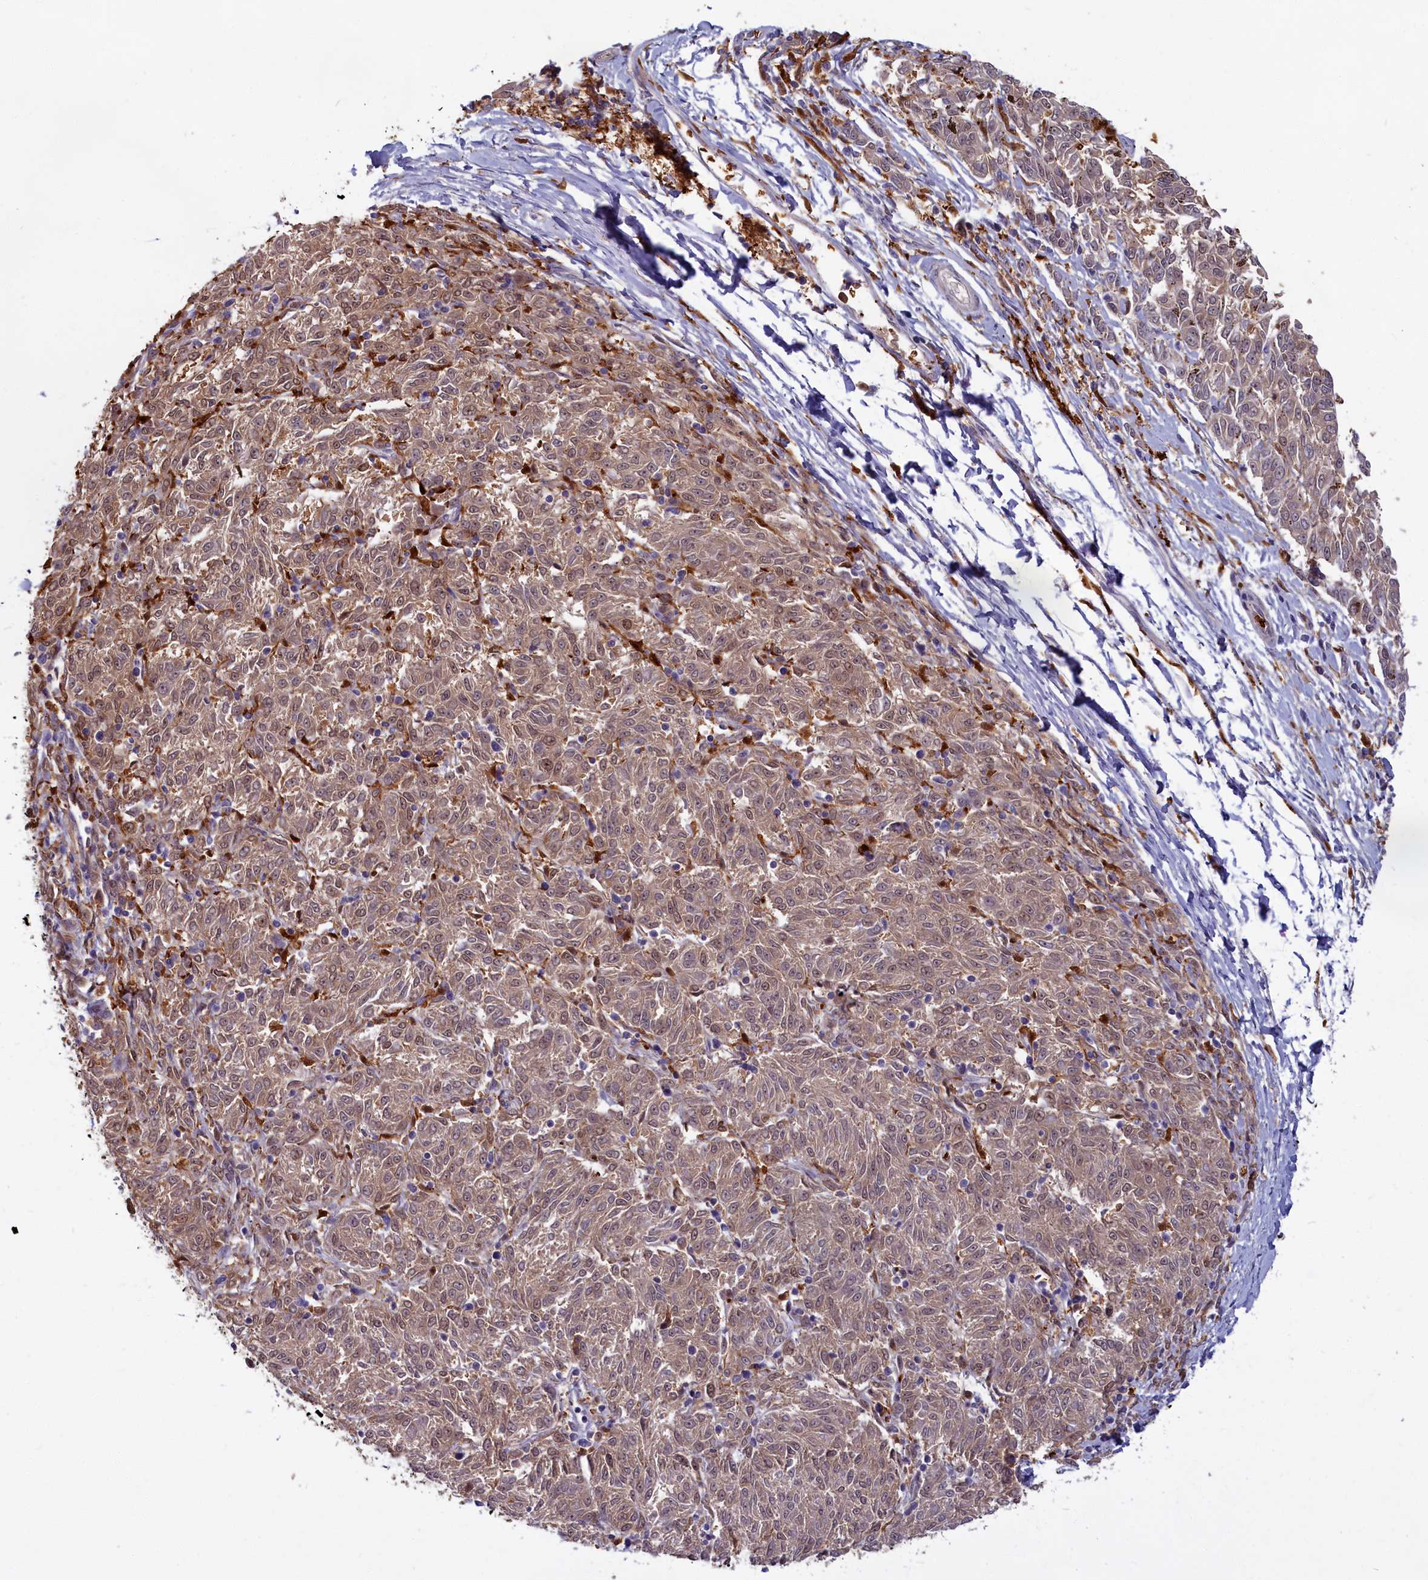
{"staining": {"intensity": "weak", "quantity": "25%-75%", "location": "cytoplasmic/membranous"}, "tissue": "melanoma", "cell_type": "Tumor cells", "image_type": "cancer", "snomed": [{"axis": "morphology", "description": "Malignant melanoma, NOS"}, {"axis": "topography", "description": "Skin"}], "caption": "DAB (3,3'-diaminobenzidine) immunohistochemical staining of human malignant melanoma displays weak cytoplasmic/membranous protein expression in about 25%-75% of tumor cells.", "gene": "BLVRB", "patient": {"sex": "female", "age": 72}}